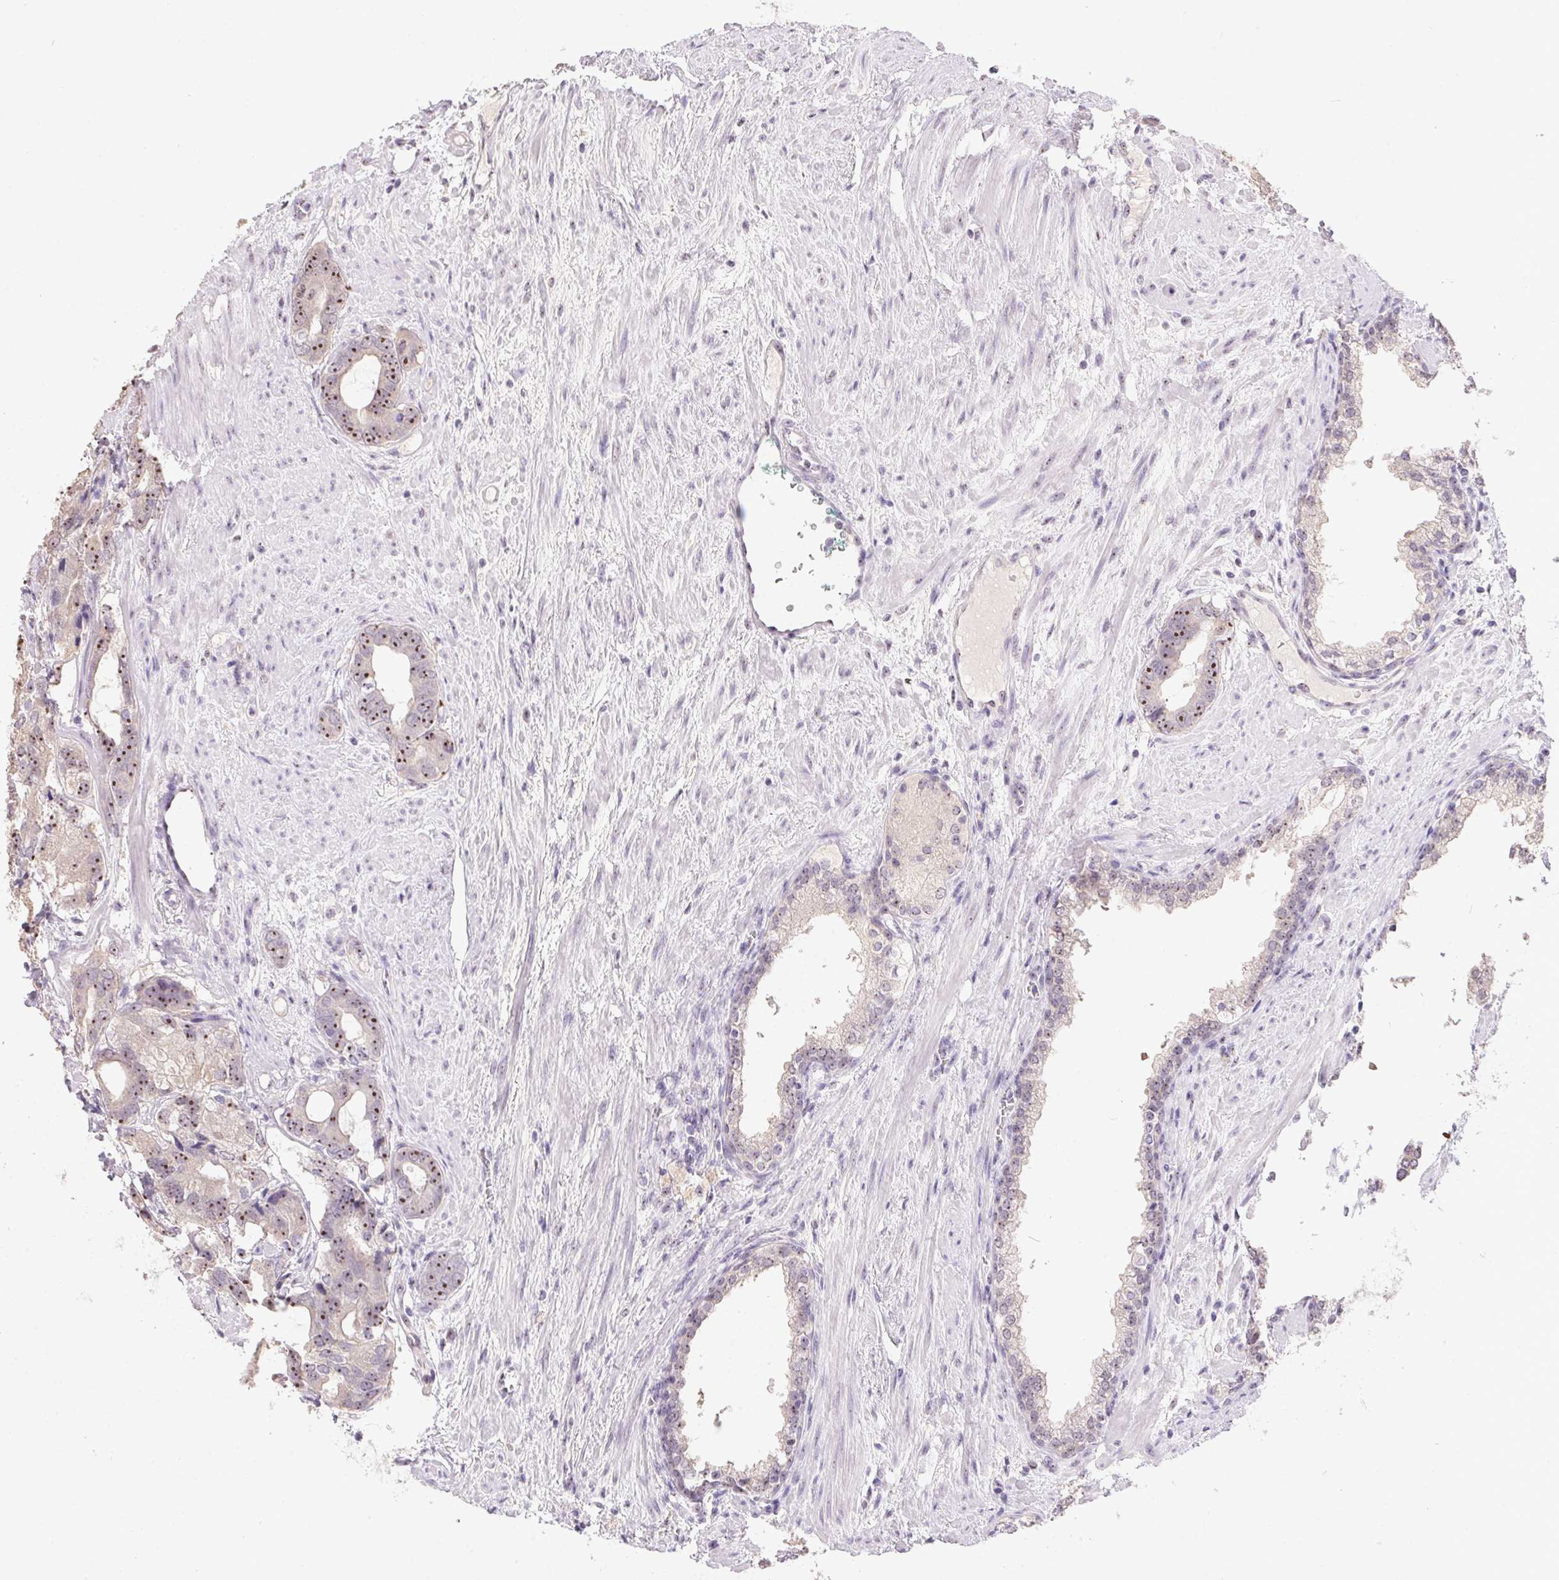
{"staining": {"intensity": "moderate", "quantity": ">75%", "location": "nuclear"}, "tissue": "prostate cancer", "cell_type": "Tumor cells", "image_type": "cancer", "snomed": [{"axis": "morphology", "description": "Adenocarcinoma, High grade"}, {"axis": "topography", "description": "Prostate"}], "caption": "High-grade adenocarcinoma (prostate) stained with DAB IHC demonstrates medium levels of moderate nuclear staining in approximately >75% of tumor cells.", "gene": "BATF2", "patient": {"sex": "male", "age": 75}}